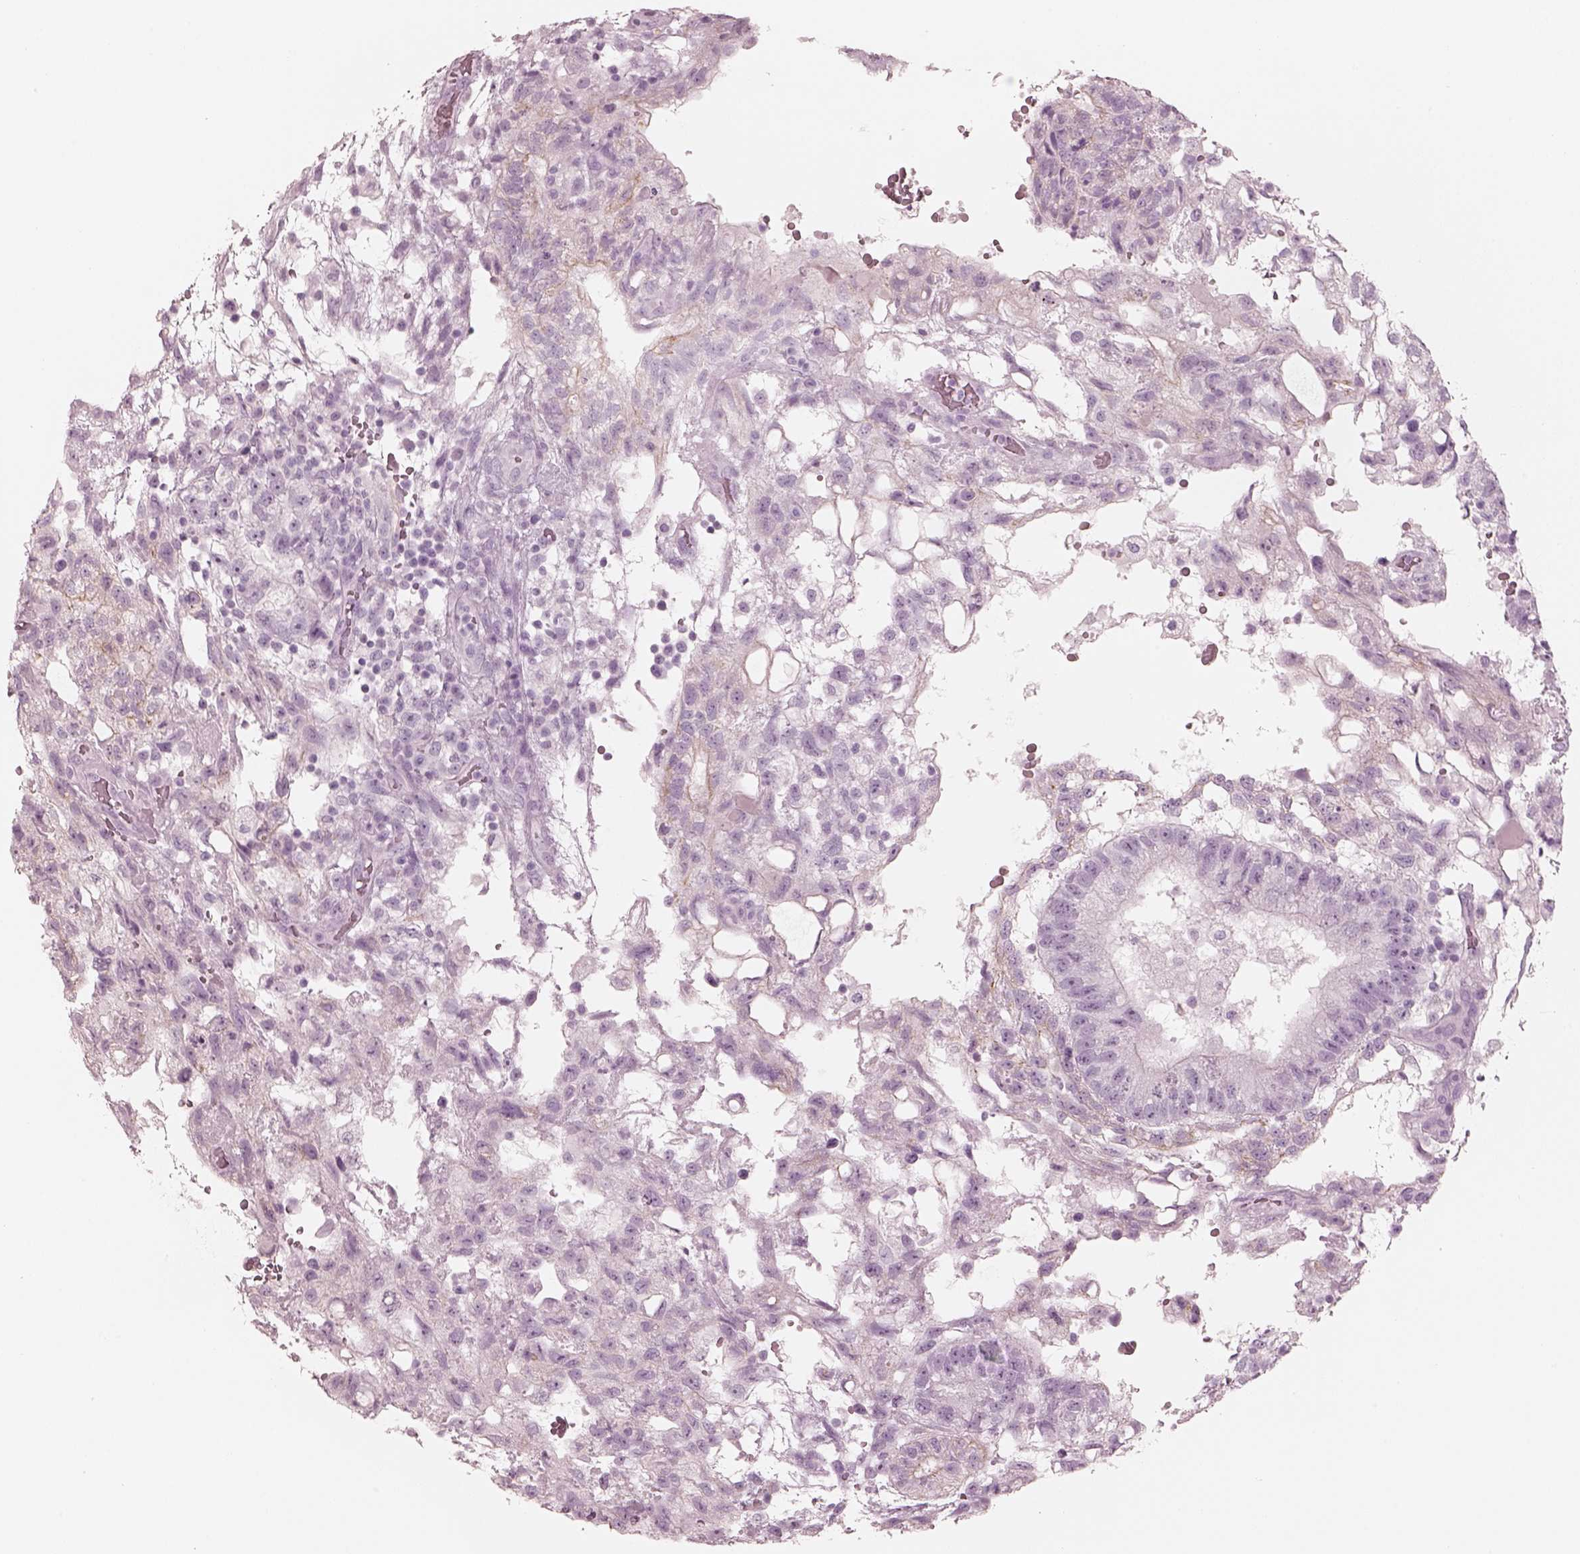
{"staining": {"intensity": "negative", "quantity": "none", "location": "none"}, "tissue": "testis cancer", "cell_type": "Tumor cells", "image_type": "cancer", "snomed": [{"axis": "morphology", "description": "Carcinoma, Embryonal, NOS"}, {"axis": "topography", "description": "Testis"}], "caption": "DAB immunohistochemical staining of testis embryonal carcinoma demonstrates no significant expression in tumor cells.", "gene": "PON3", "patient": {"sex": "male", "age": 32}}